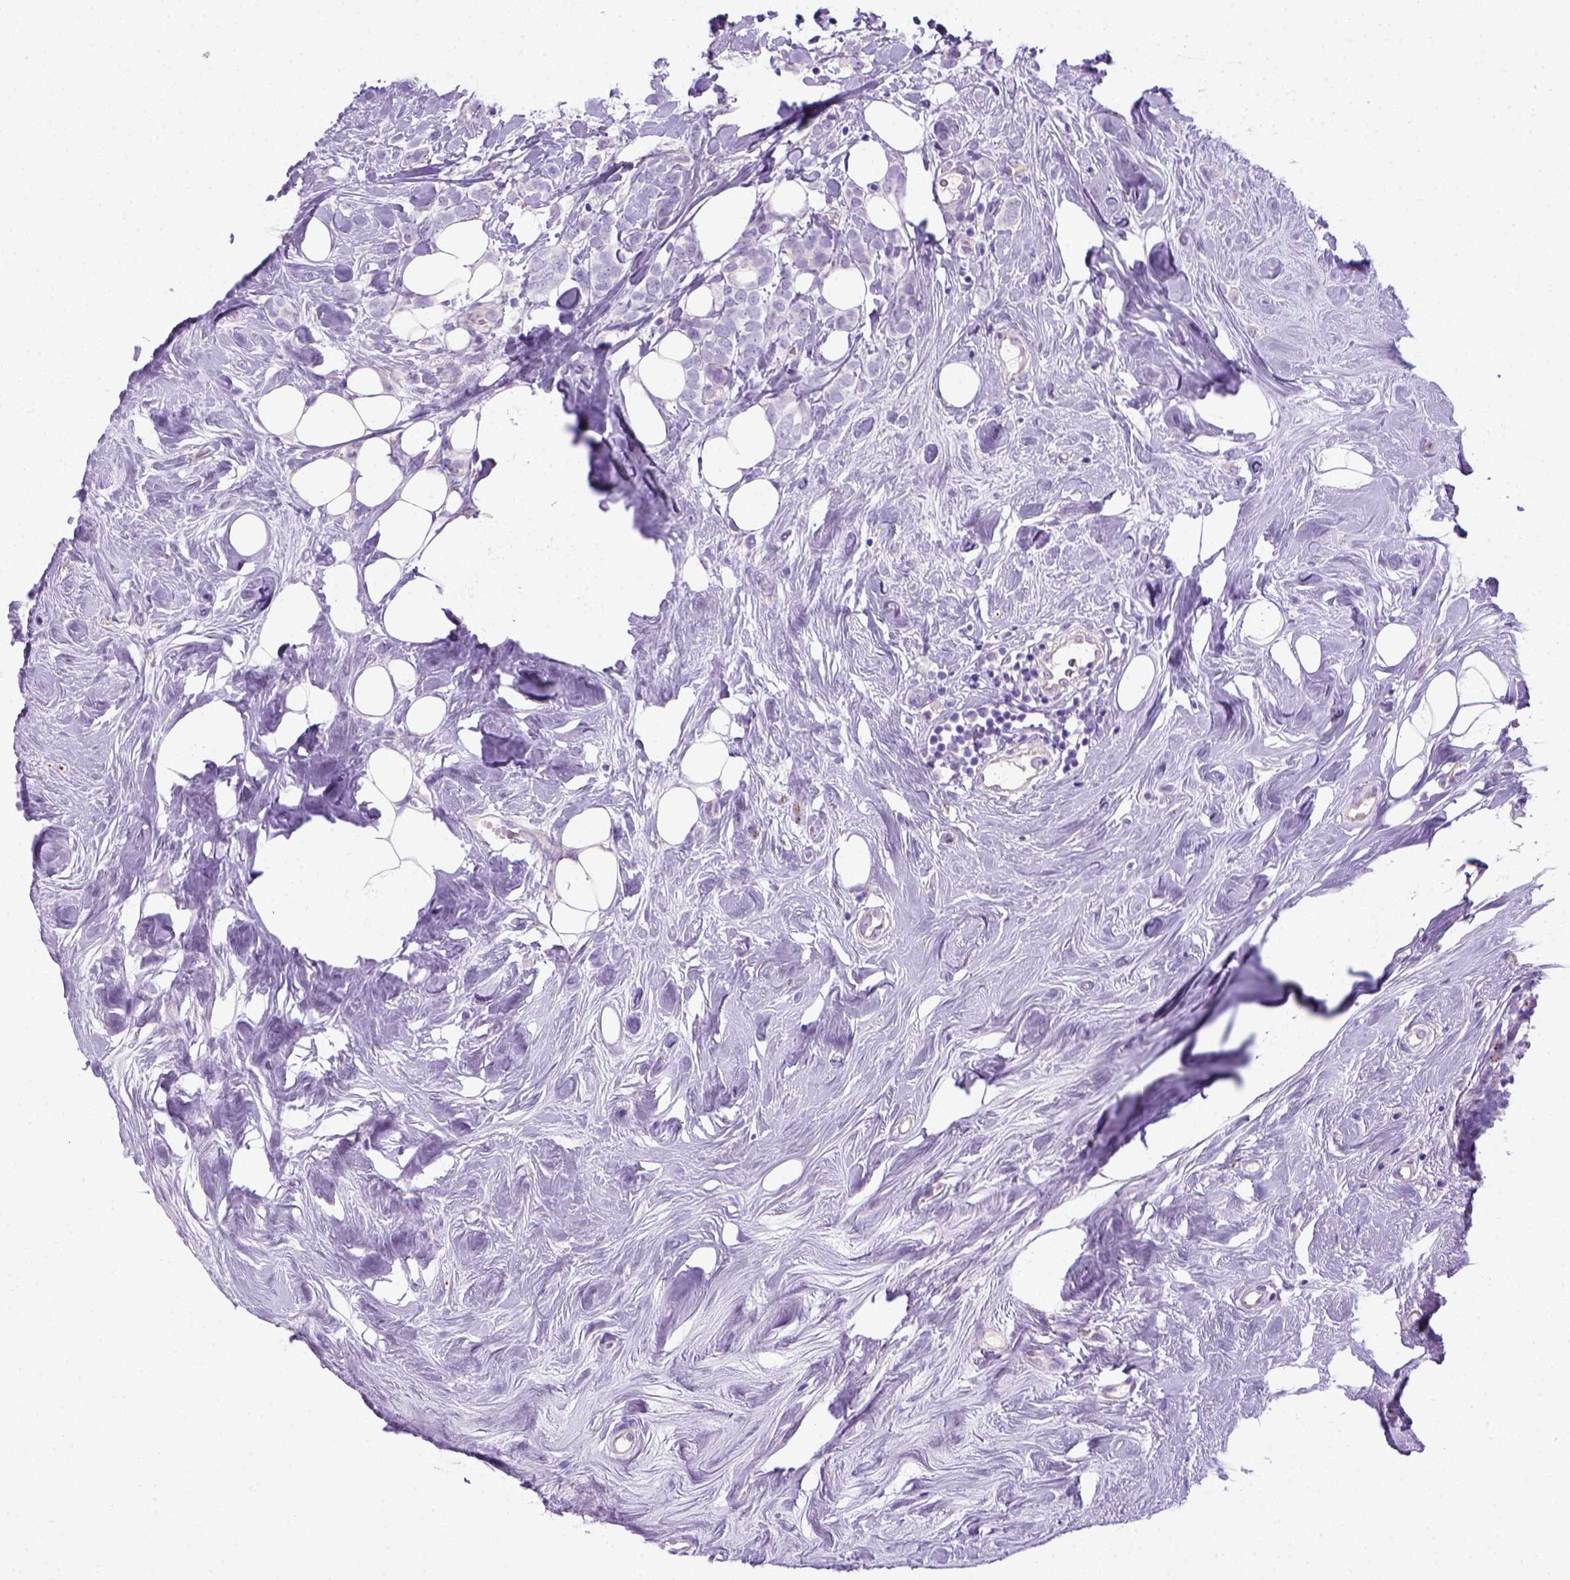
{"staining": {"intensity": "negative", "quantity": "none", "location": "none"}, "tissue": "breast cancer", "cell_type": "Tumor cells", "image_type": "cancer", "snomed": [{"axis": "morphology", "description": "Lobular carcinoma"}, {"axis": "topography", "description": "Breast"}], "caption": "Lobular carcinoma (breast) stained for a protein using immunohistochemistry (IHC) exhibits no staining tumor cells.", "gene": "ARHGEF33", "patient": {"sex": "female", "age": 49}}